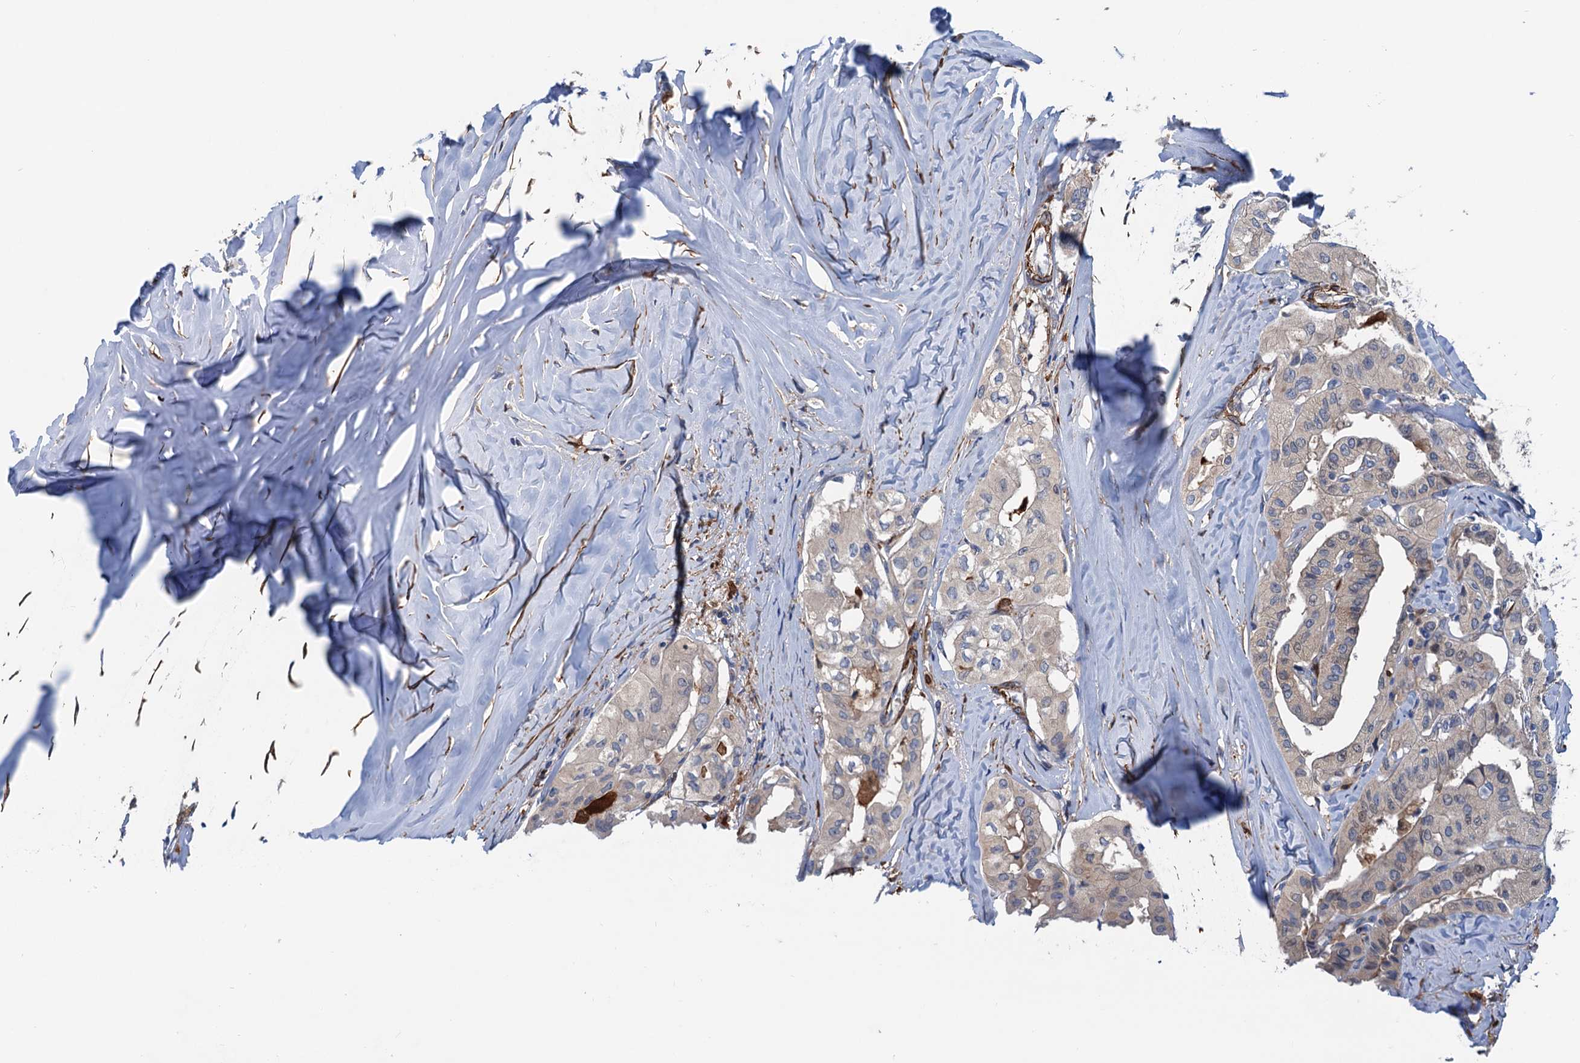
{"staining": {"intensity": "weak", "quantity": "<25%", "location": "cytoplasmic/membranous,nuclear"}, "tissue": "thyroid cancer", "cell_type": "Tumor cells", "image_type": "cancer", "snomed": [{"axis": "morphology", "description": "Papillary adenocarcinoma, NOS"}, {"axis": "topography", "description": "Thyroid gland"}], "caption": "High magnification brightfield microscopy of papillary adenocarcinoma (thyroid) stained with DAB (brown) and counterstained with hematoxylin (blue): tumor cells show no significant expression. (DAB (3,3'-diaminobenzidine) IHC, high magnification).", "gene": "CSTPP1", "patient": {"sex": "female", "age": 59}}